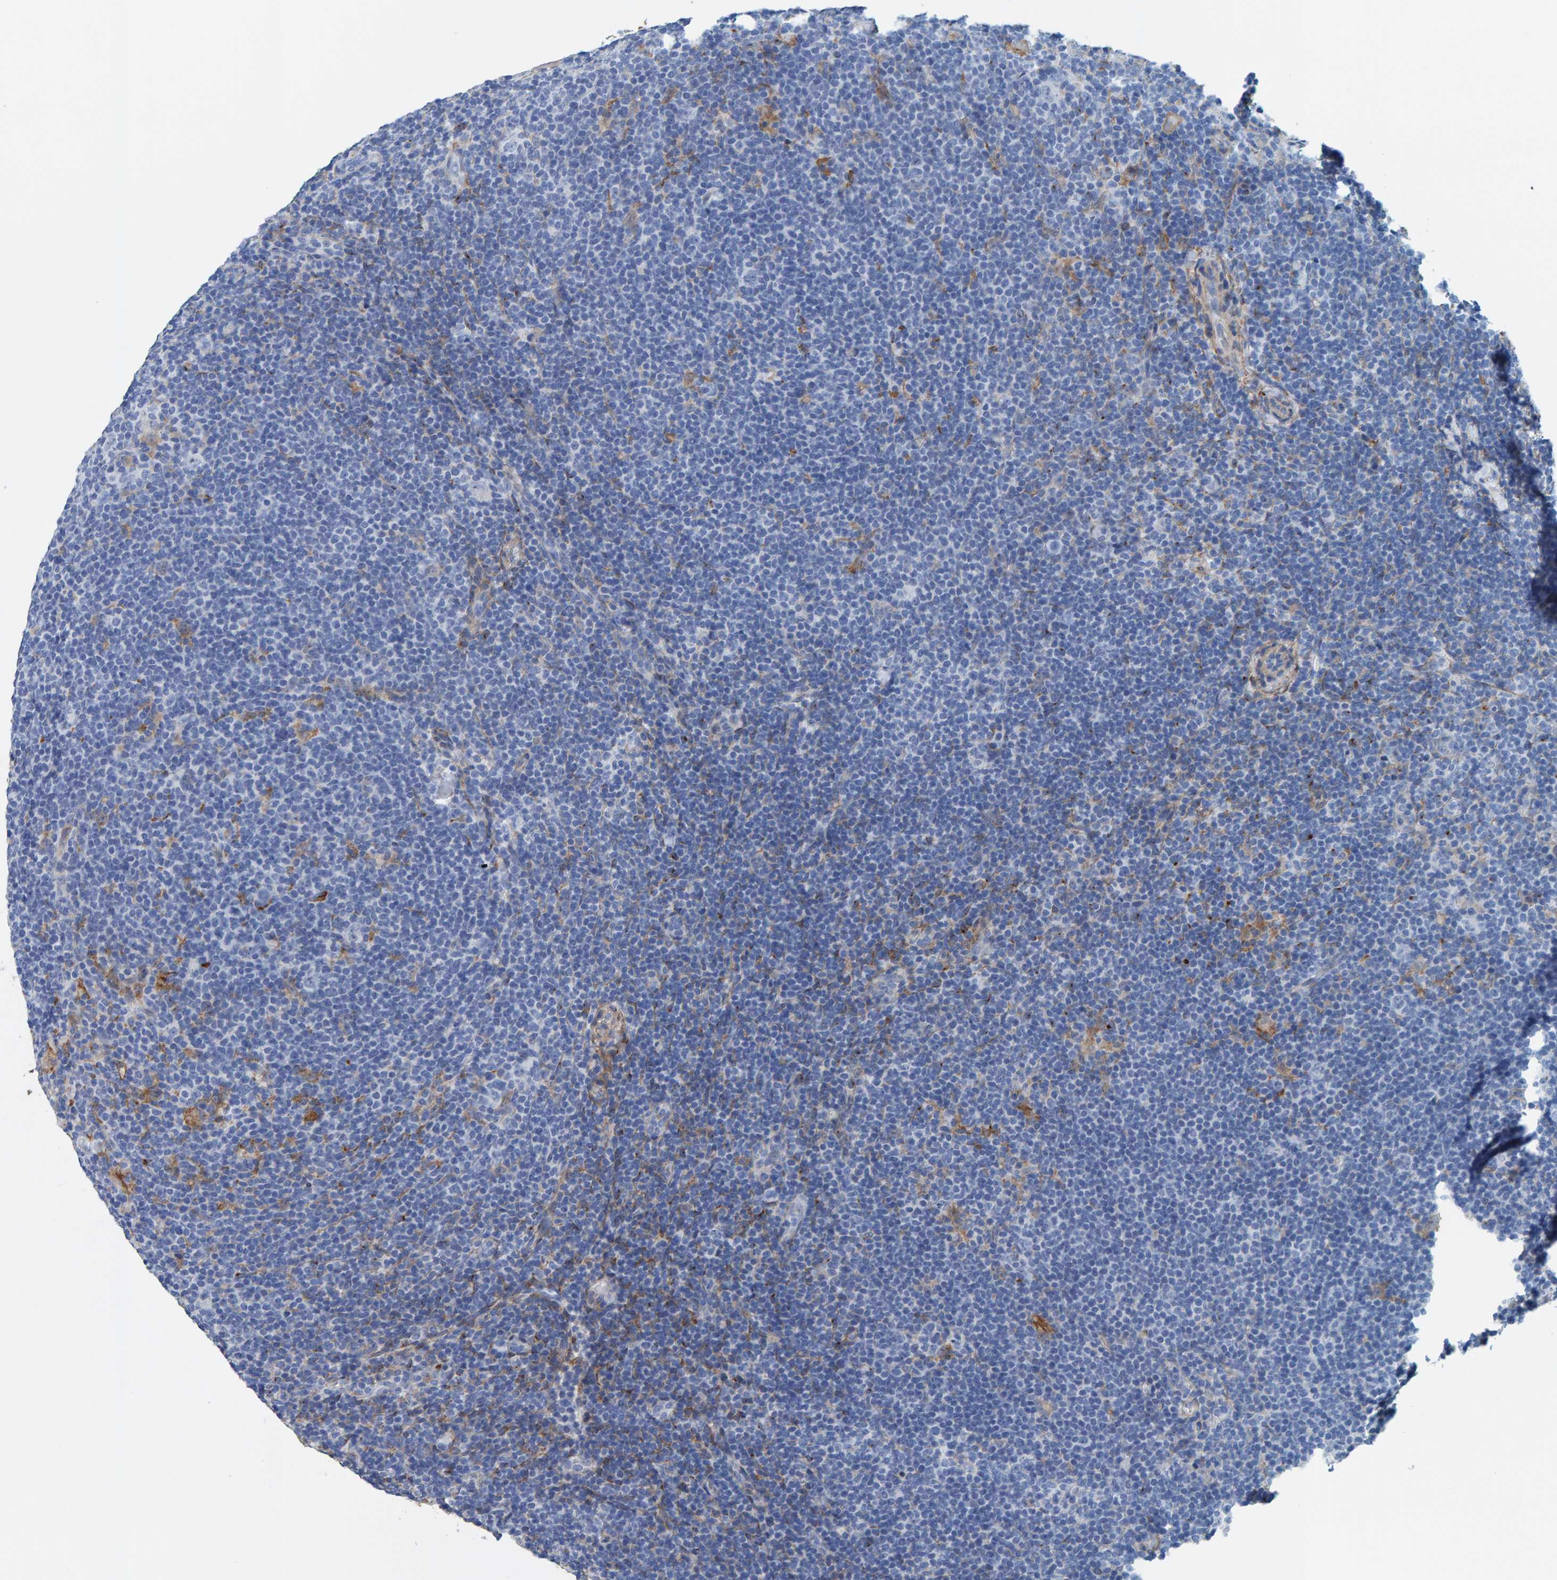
{"staining": {"intensity": "negative", "quantity": "none", "location": "none"}, "tissue": "lymphoma", "cell_type": "Tumor cells", "image_type": "cancer", "snomed": [{"axis": "morphology", "description": "Hodgkin's disease, NOS"}, {"axis": "topography", "description": "Lymph node"}], "caption": "Immunohistochemical staining of human lymphoma displays no significant staining in tumor cells.", "gene": "LRP1", "patient": {"sex": "female", "age": 57}}